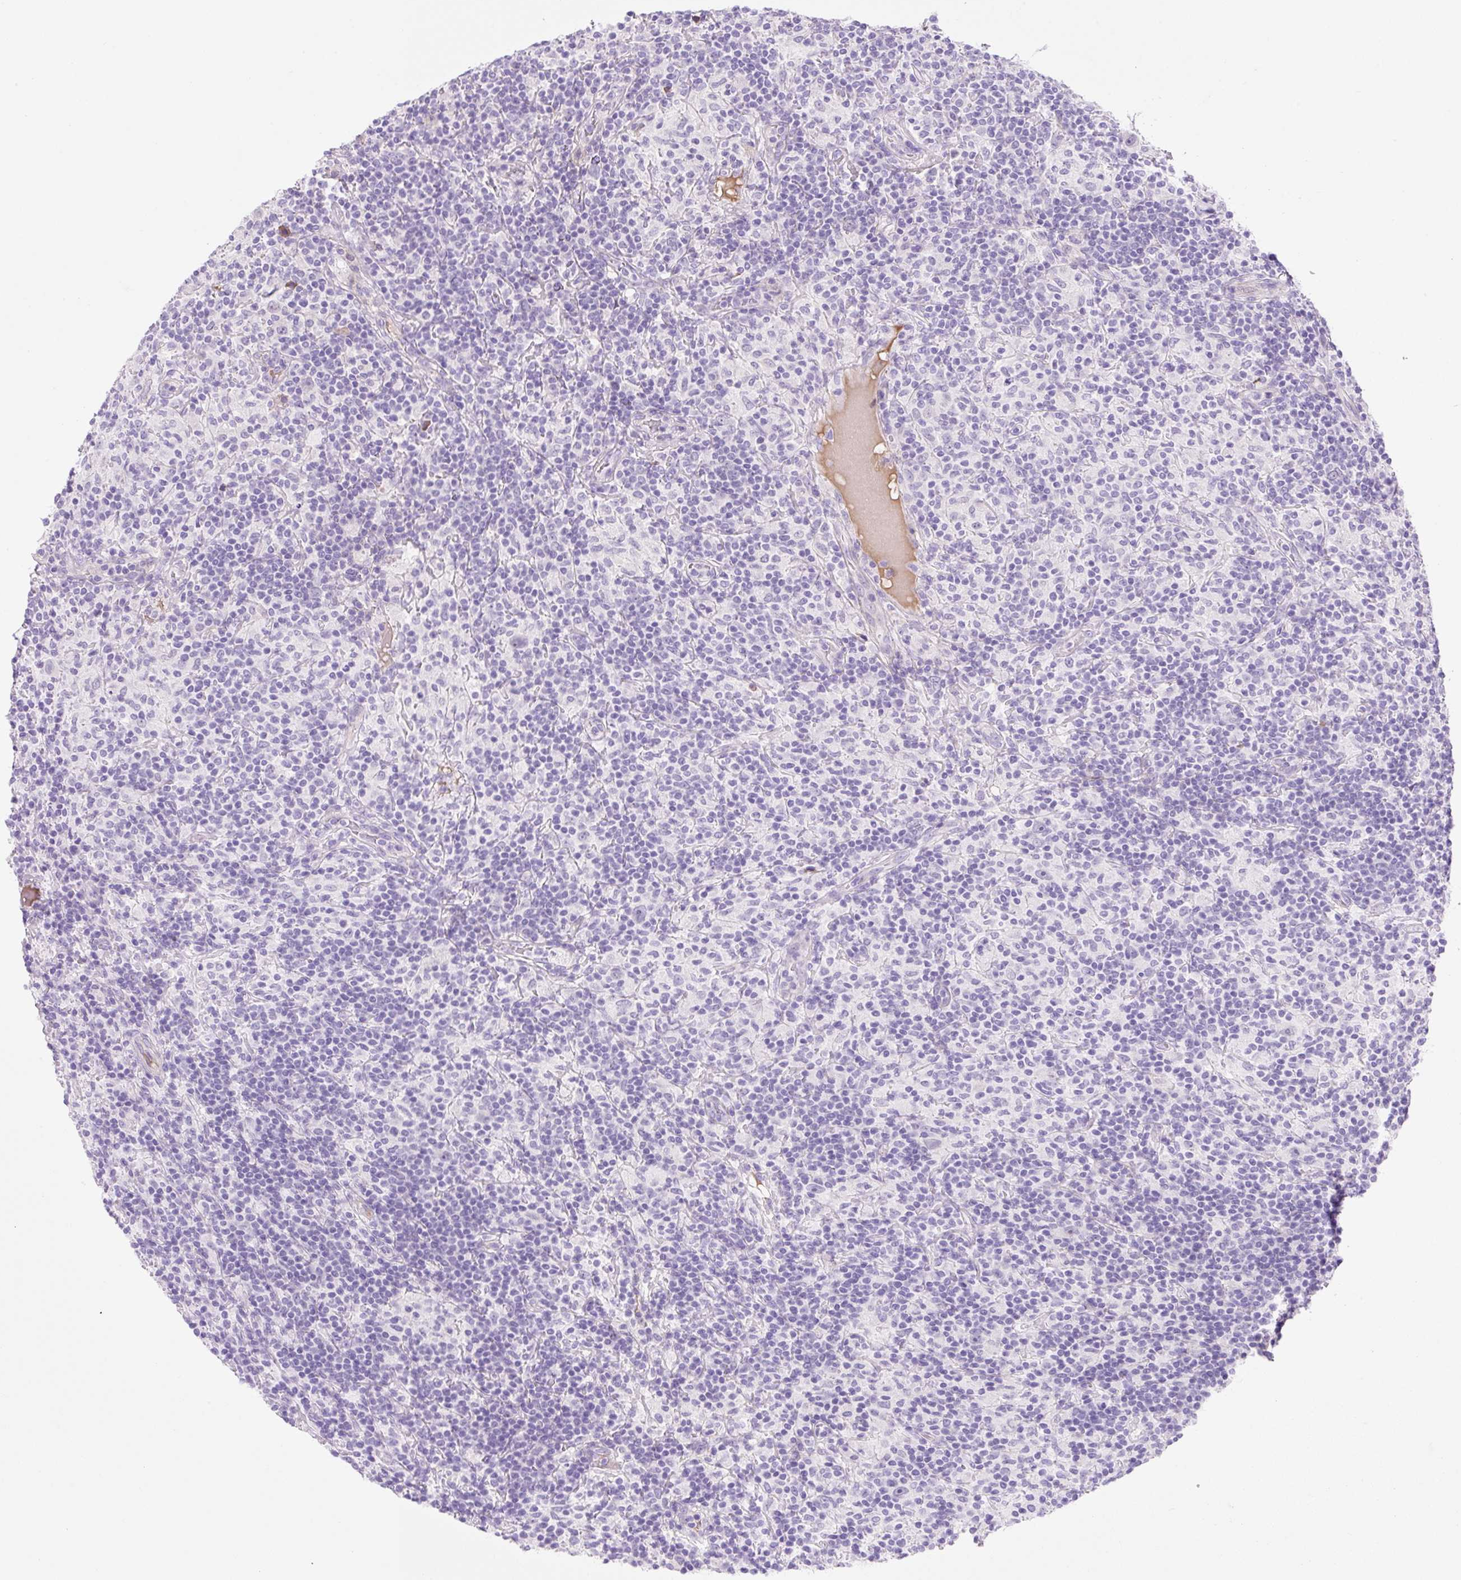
{"staining": {"intensity": "negative", "quantity": "none", "location": "none"}, "tissue": "lymphoma", "cell_type": "Tumor cells", "image_type": "cancer", "snomed": [{"axis": "morphology", "description": "Hodgkin's disease, NOS"}, {"axis": "topography", "description": "Lymph node"}], "caption": "A high-resolution micrograph shows immunohistochemistry (IHC) staining of lymphoma, which reveals no significant expression in tumor cells.", "gene": "ZNF121", "patient": {"sex": "male", "age": 70}}